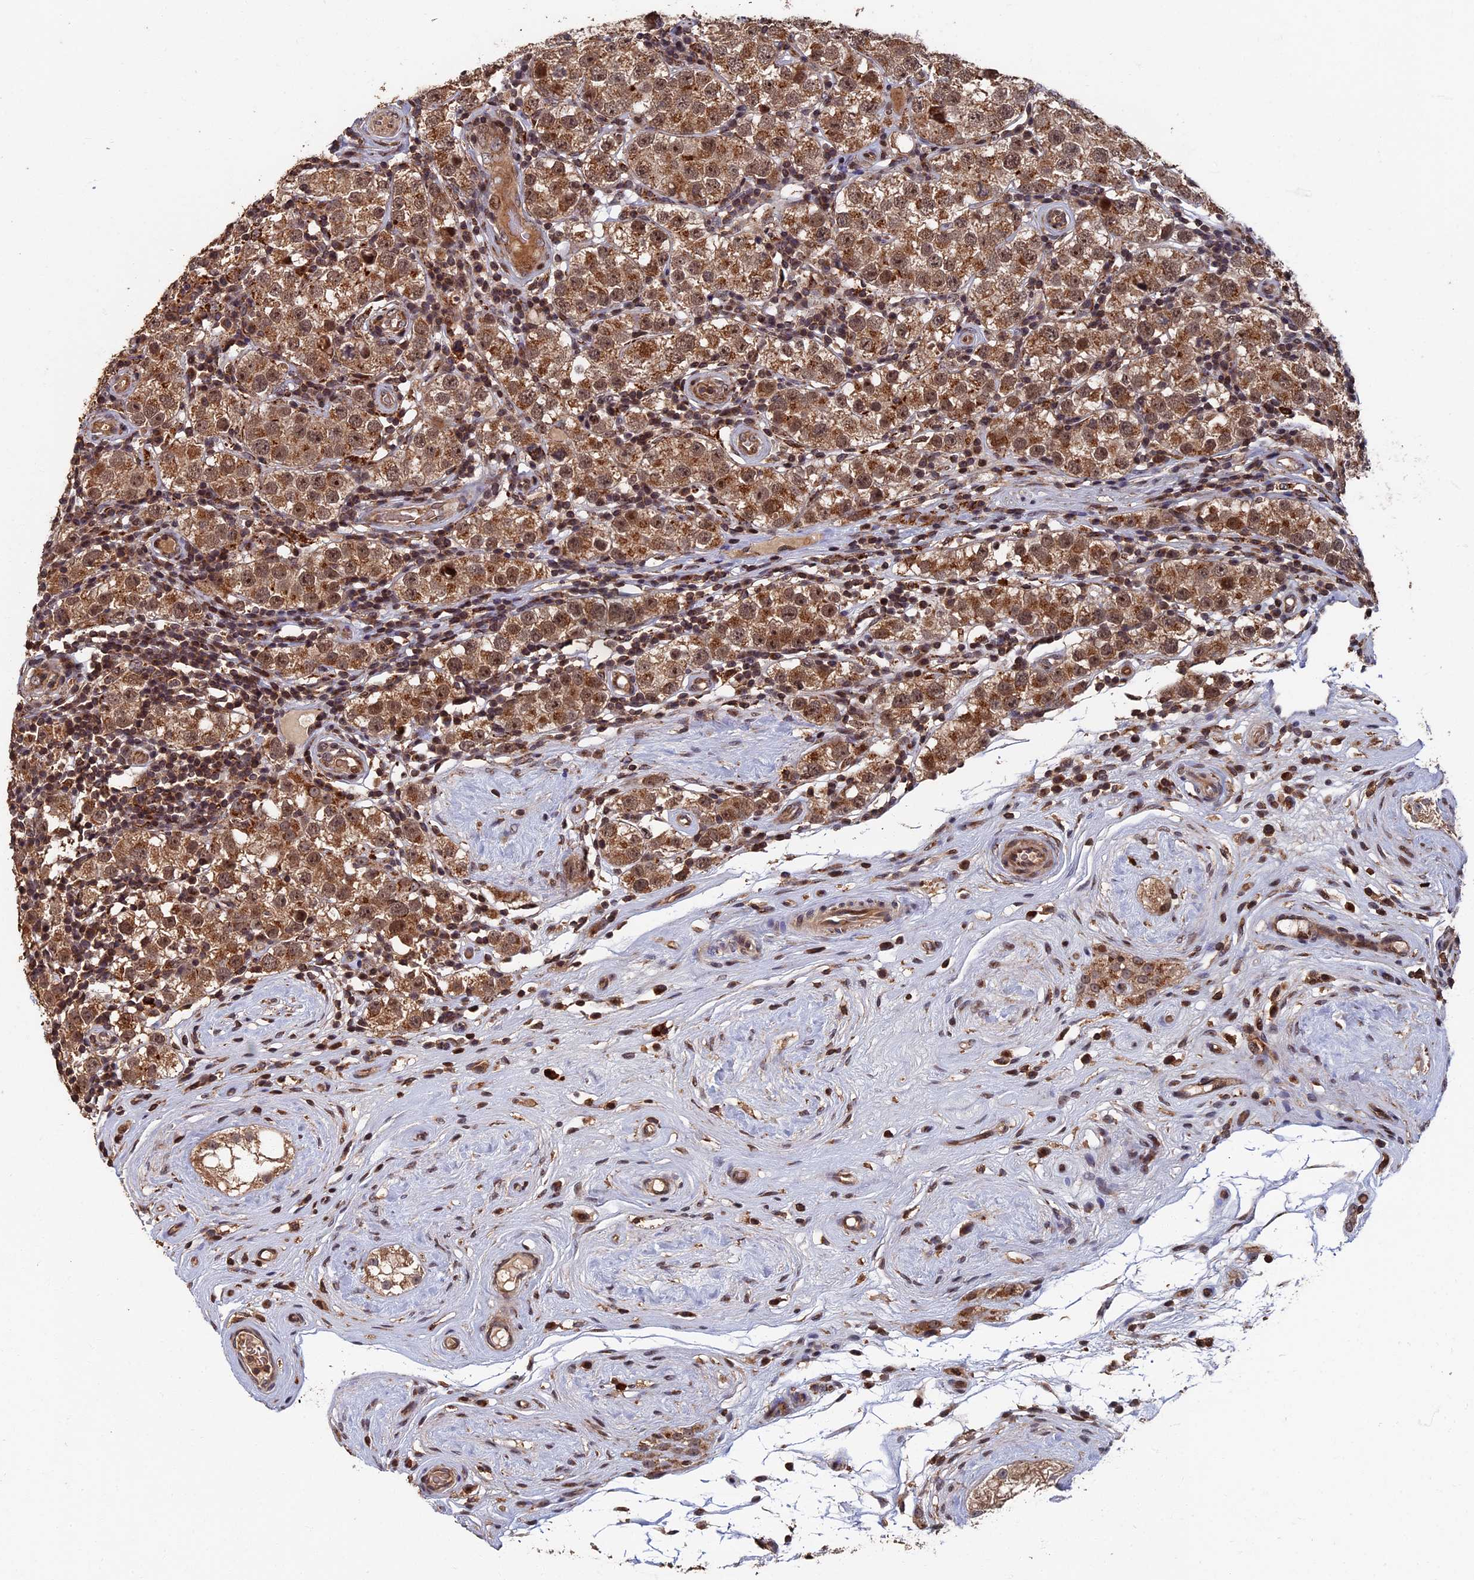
{"staining": {"intensity": "moderate", "quantity": ">75%", "location": "cytoplasmic/membranous,nuclear"}, "tissue": "testis cancer", "cell_type": "Tumor cells", "image_type": "cancer", "snomed": [{"axis": "morphology", "description": "Seminoma, NOS"}, {"axis": "topography", "description": "Testis"}], "caption": "The image demonstrates staining of seminoma (testis), revealing moderate cytoplasmic/membranous and nuclear protein positivity (brown color) within tumor cells.", "gene": "RASGRF1", "patient": {"sex": "male", "age": 34}}